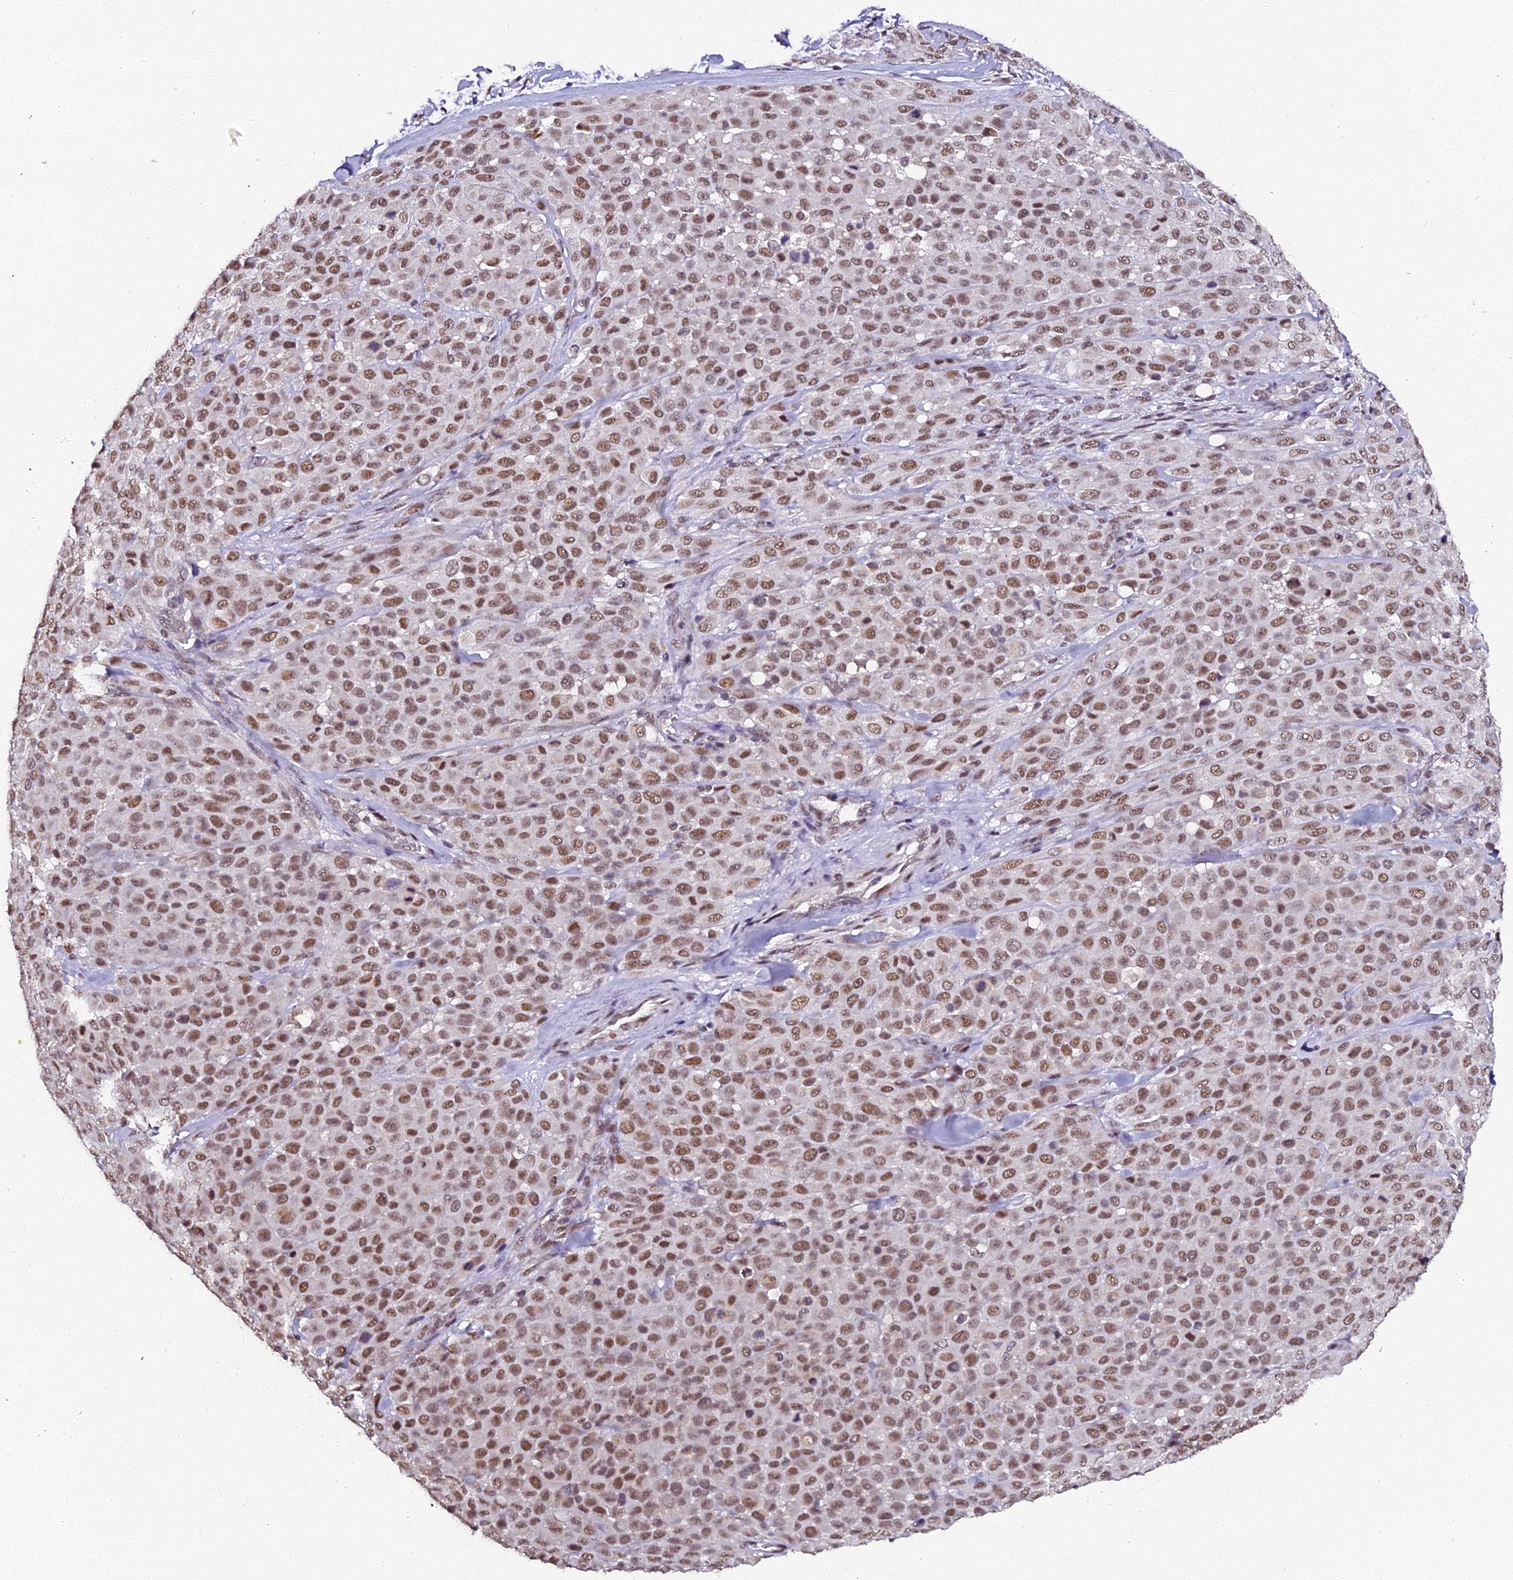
{"staining": {"intensity": "moderate", "quantity": ">75%", "location": "nuclear"}, "tissue": "melanoma", "cell_type": "Tumor cells", "image_type": "cancer", "snomed": [{"axis": "morphology", "description": "Malignant melanoma, Metastatic site"}, {"axis": "topography", "description": "Skin"}], "caption": "Malignant melanoma (metastatic site) stained with a brown dye shows moderate nuclear positive staining in about >75% of tumor cells.", "gene": "NCBP1", "patient": {"sex": "female", "age": 81}}